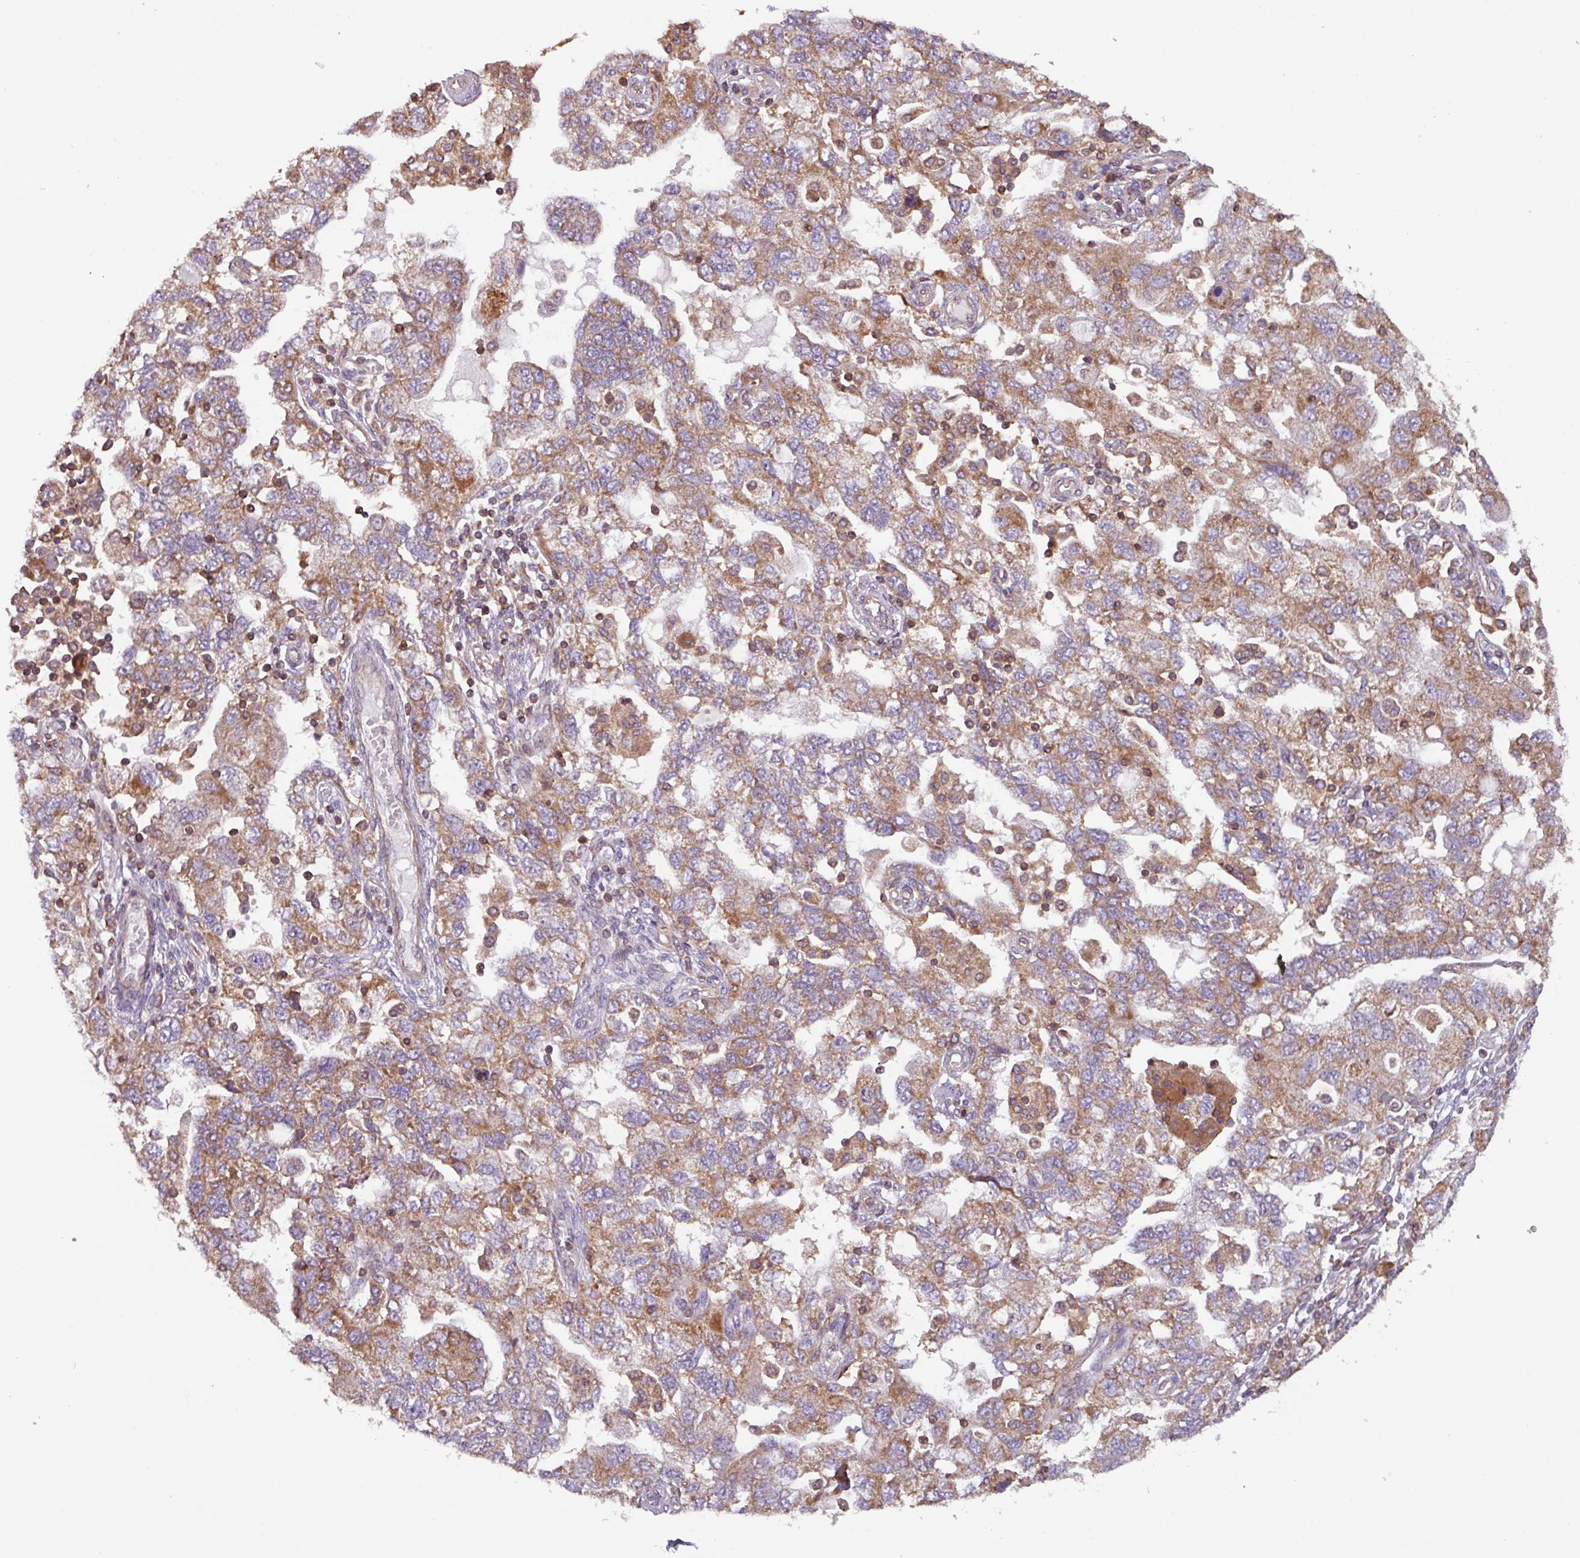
{"staining": {"intensity": "moderate", "quantity": ">75%", "location": "cytoplasmic/membranous"}, "tissue": "ovarian cancer", "cell_type": "Tumor cells", "image_type": "cancer", "snomed": [{"axis": "morphology", "description": "Carcinoma, NOS"}, {"axis": "morphology", "description": "Cystadenocarcinoma, serous, NOS"}, {"axis": "topography", "description": "Ovary"}], "caption": "An image of ovarian carcinoma stained for a protein reveals moderate cytoplasmic/membranous brown staining in tumor cells.", "gene": "PLEKHD1", "patient": {"sex": "female", "age": 69}}